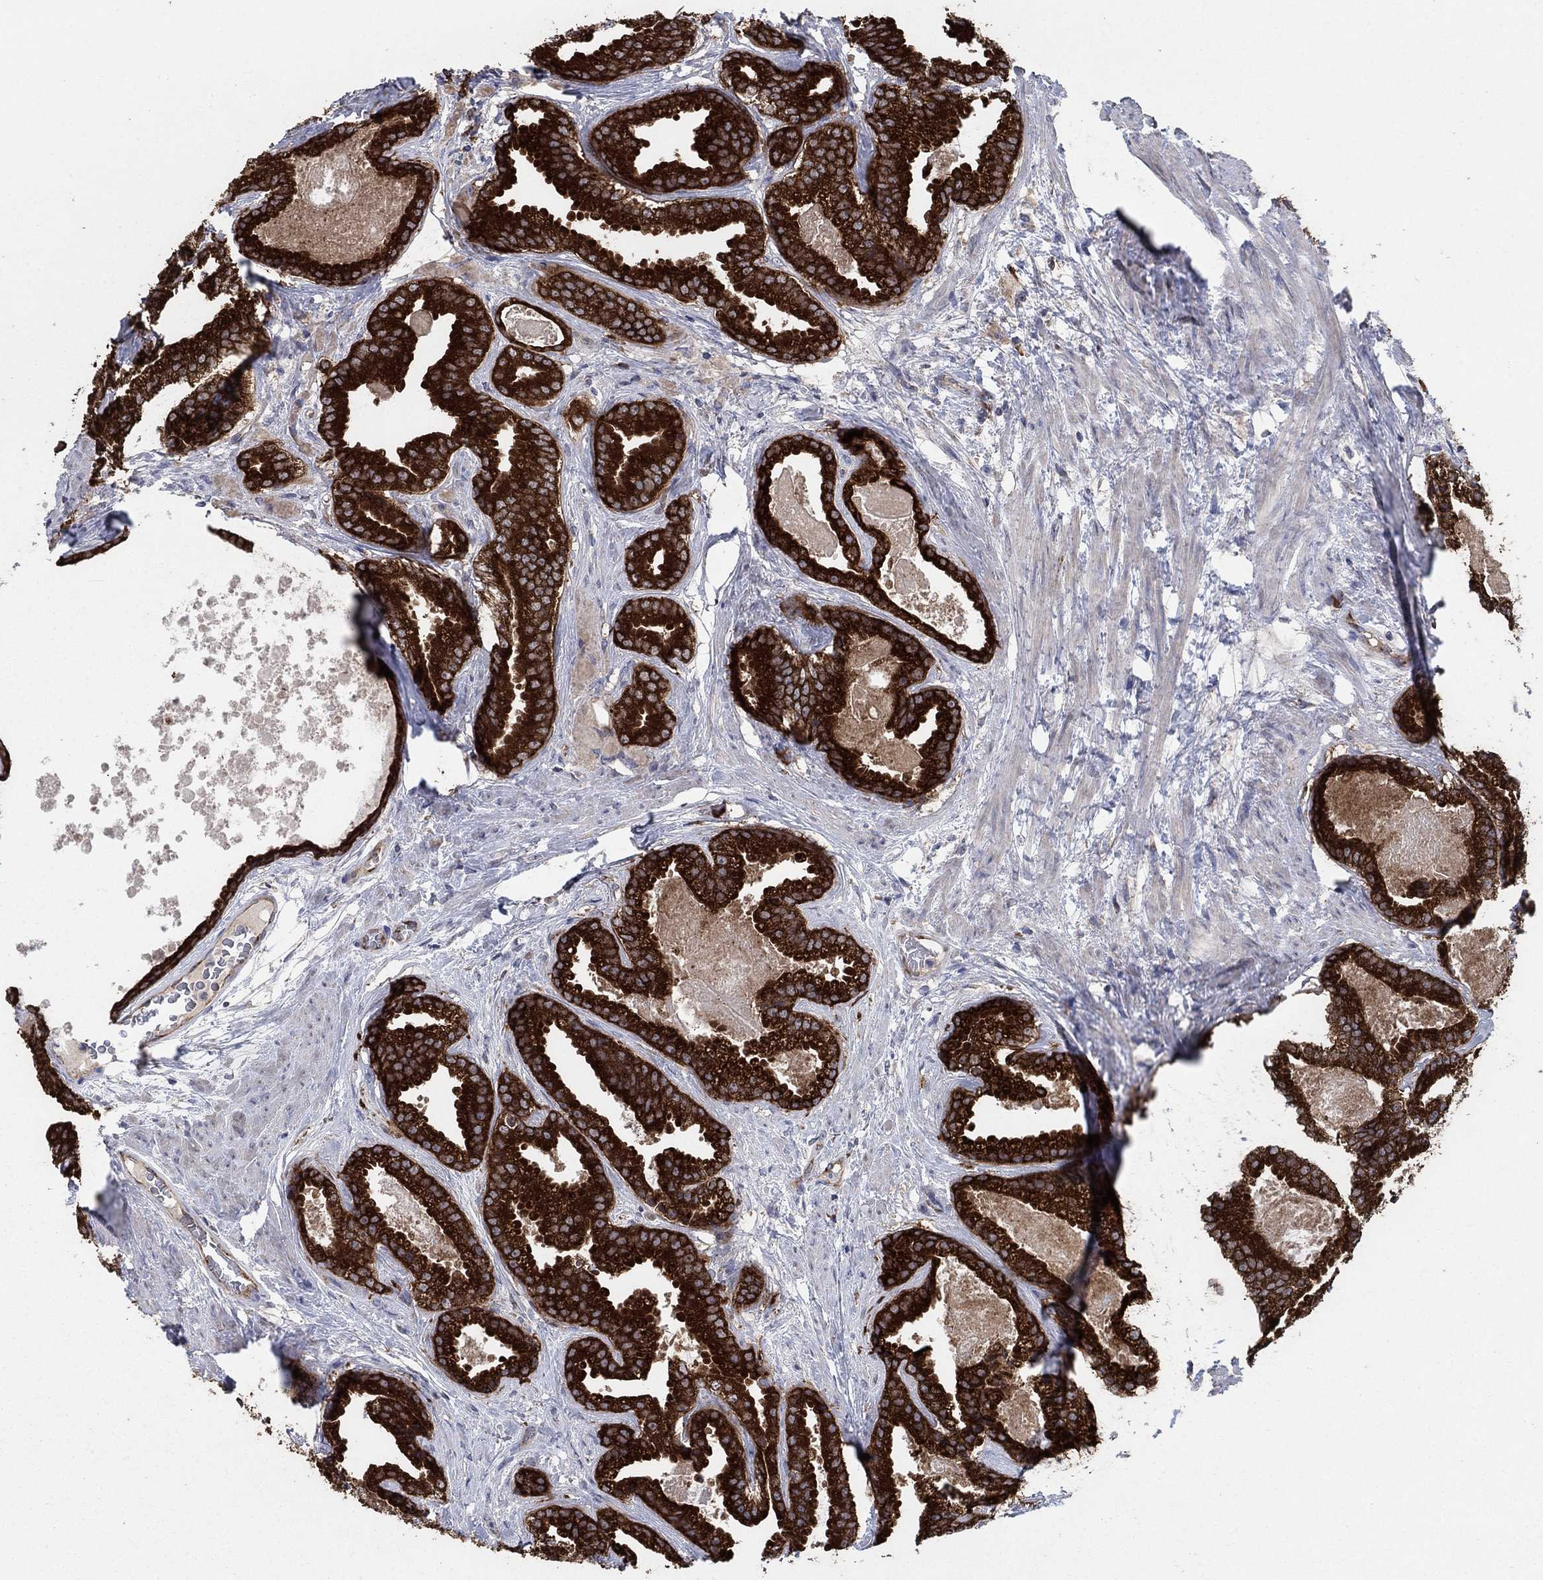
{"staining": {"intensity": "strong", "quantity": ">75%", "location": "cytoplasmic/membranous"}, "tissue": "prostate cancer", "cell_type": "Tumor cells", "image_type": "cancer", "snomed": [{"axis": "morphology", "description": "Adenocarcinoma, NOS"}, {"axis": "morphology", "description": "Adenocarcinoma, High grade"}, {"axis": "topography", "description": "Prostate"}], "caption": "IHC image of neoplastic tissue: adenocarcinoma (prostate) stained using IHC reveals high levels of strong protein expression localized specifically in the cytoplasmic/membranous of tumor cells, appearing as a cytoplasmic/membranous brown color.", "gene": "HID1", "patient": {"sex": "male", "age": 64}}